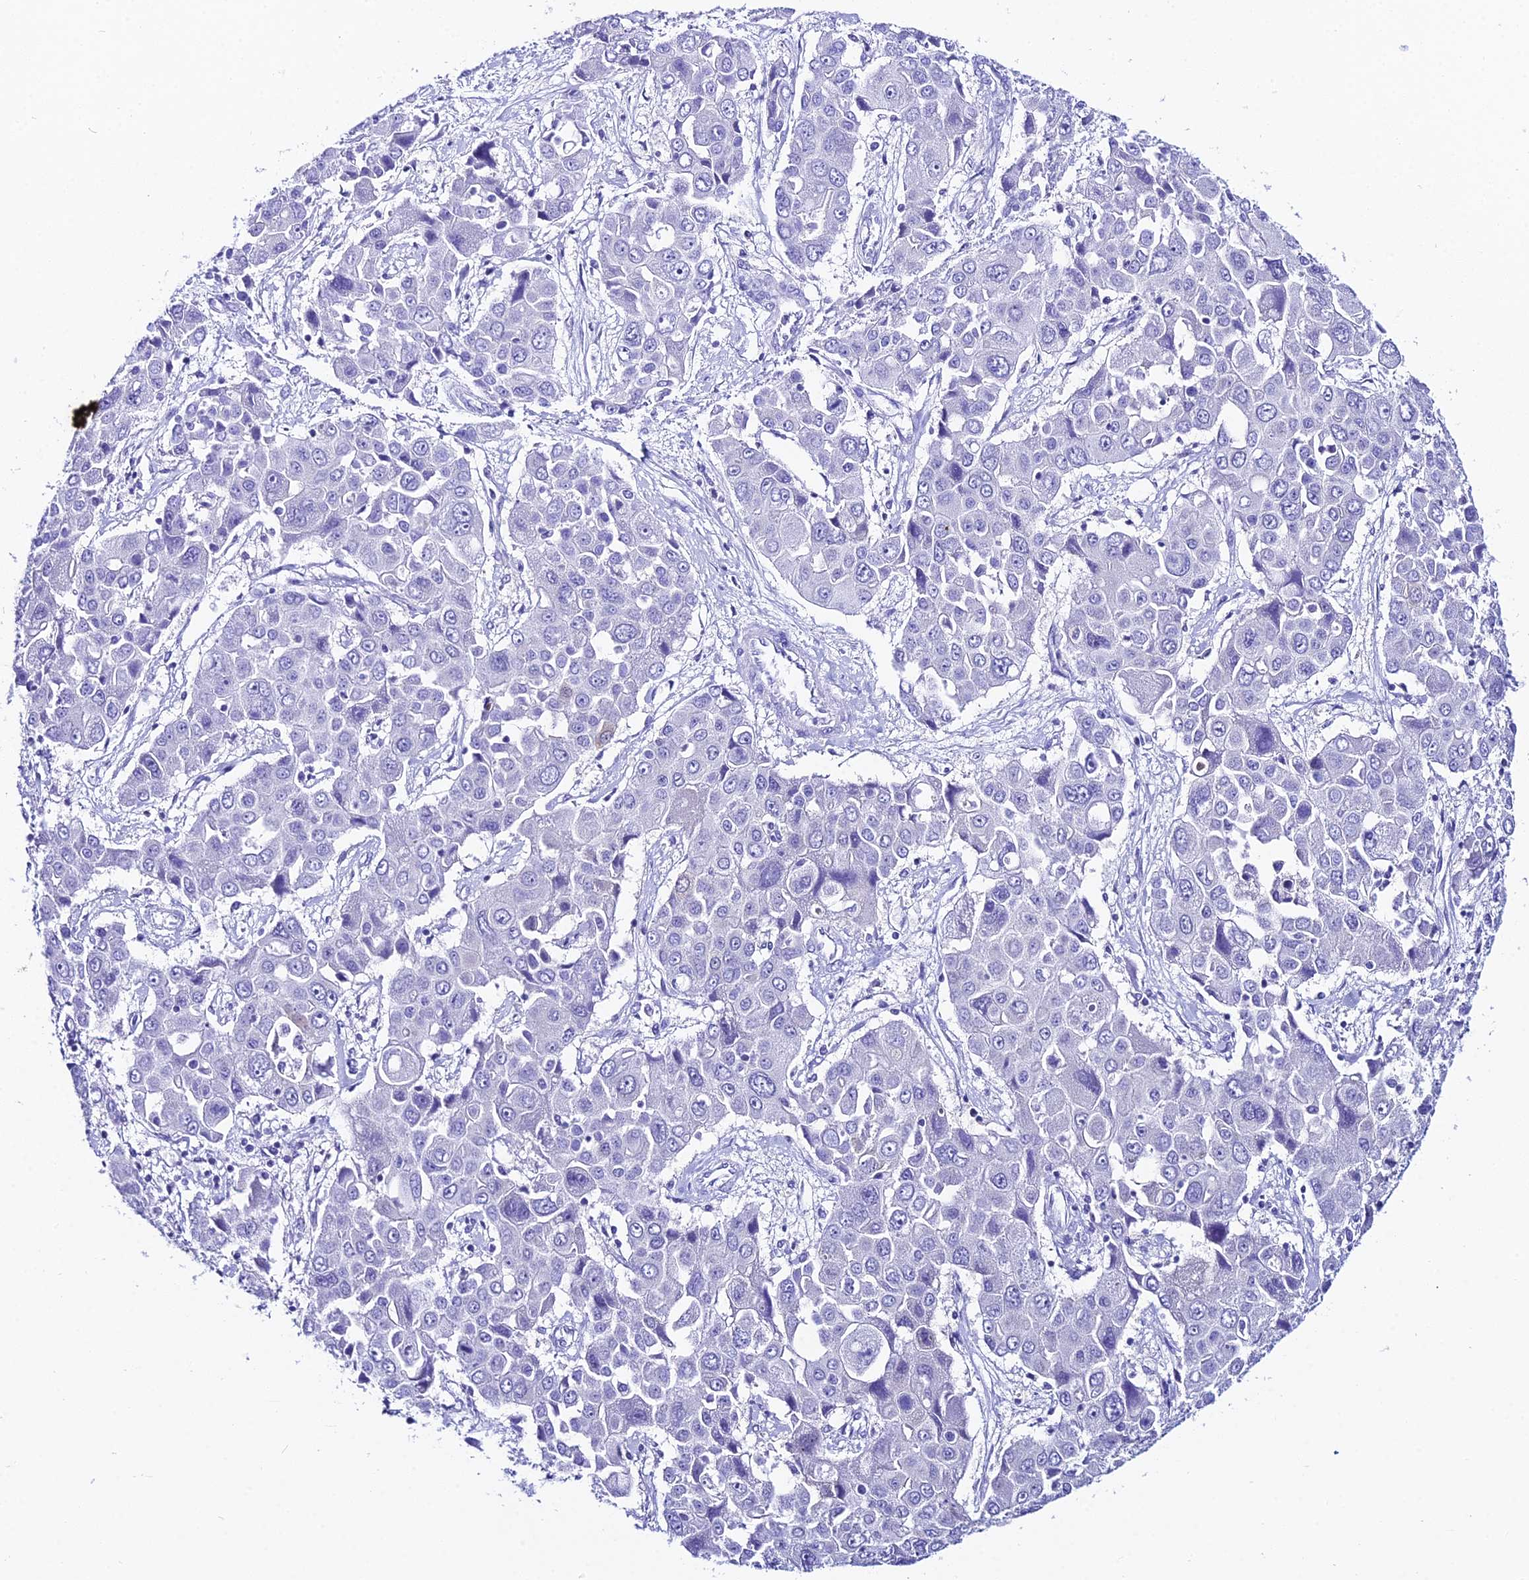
{"staining": {"intensity": "negative", "quantity": "none", "location": "none"}, "tissue": "liver cancer", "cell_type": "Tumor cells", "image_type": "cancer", "snomed": [{"axis": "morphology", "description": "Cholangiocarcinoma"}, {"axis": "topography", "description": "Liver"}], "caption": "Micrograph shows no protein expression in tumor cells of liver cancer (cholangiocarcinoma) tissue.", "gene": "LGALS7", "patient": {"sex": "male", "age": 67}}